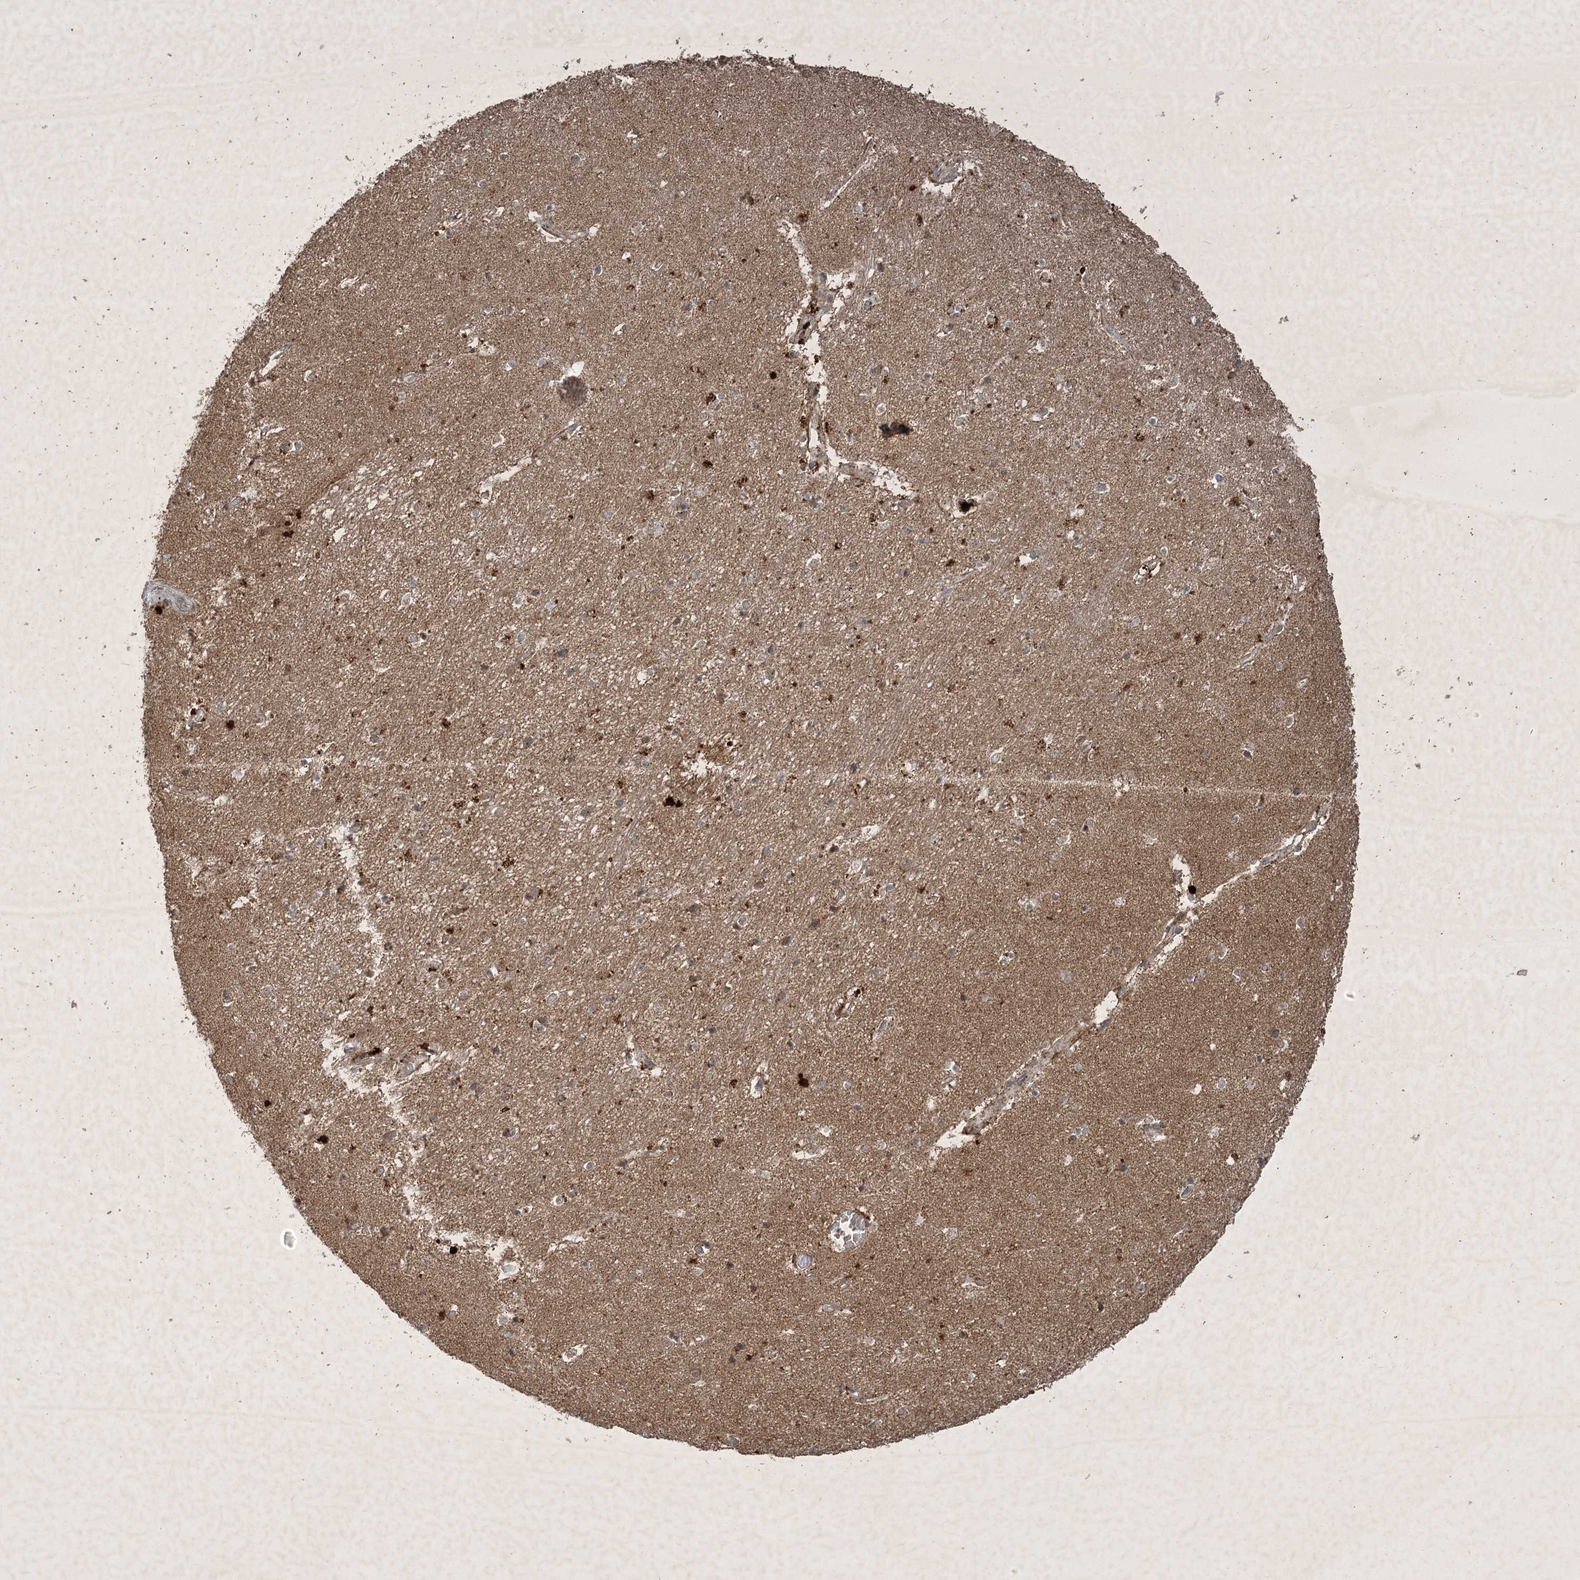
{"staining": {"intensity": "moderate", "quantity": "25%-75%", "location": "cytoplasmic/membranous"}, "tissue": "hippocampus", "cell_type": "Glial cells", "image_type": "normal", "snomed": [{"axis": "morphology", "description": "Normal tissue, NOS"}, {"axis": "topography", "description": "Hippocampus"}], "caption": "A micrograph of human hippocampus stained for a protein shows moderate cytoplasmic/membranous brown staining in glial cells. (DAB IHC with brightfield microscopy, high magnification).", "gene": "UNC93A", "patient": {"sex": "female", "age": 64}}